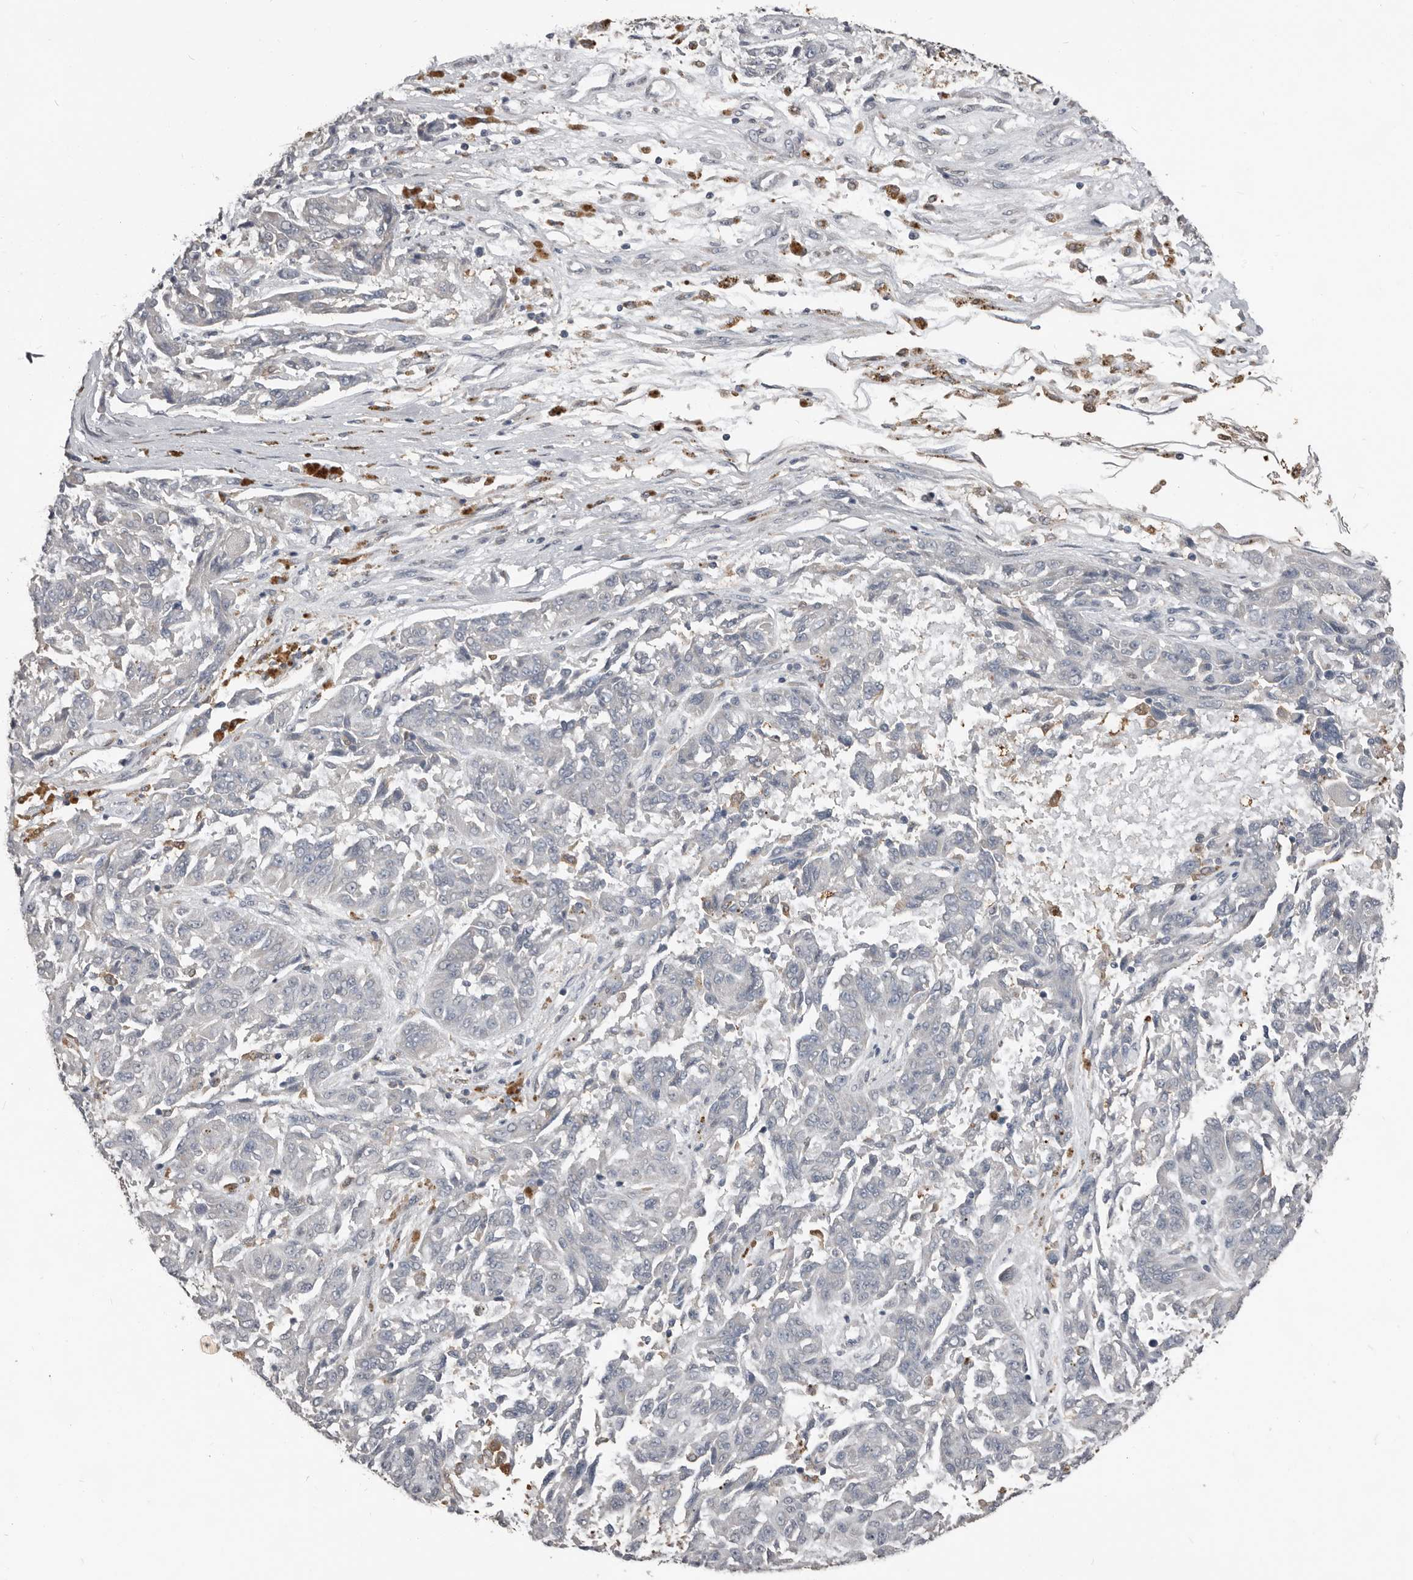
{"staining": {"intensity": "negative", "quantity": "none", "location": "none"}, "tissue": "melanoma", "cell_type": "Tumor cells", "image_type": "cancer", "snomed": [{"axis": "morphology", "description": "Malignant melanoma, NOS"}, {"axis": "topography", "description": "Skin"}], "caption": "A photomicrograph of malignant melanoma stained for a protein exhibits no brown staining in tumor cells.", "gene": "KCNJ8", "patient": {"sex": "male", "age": 53}}